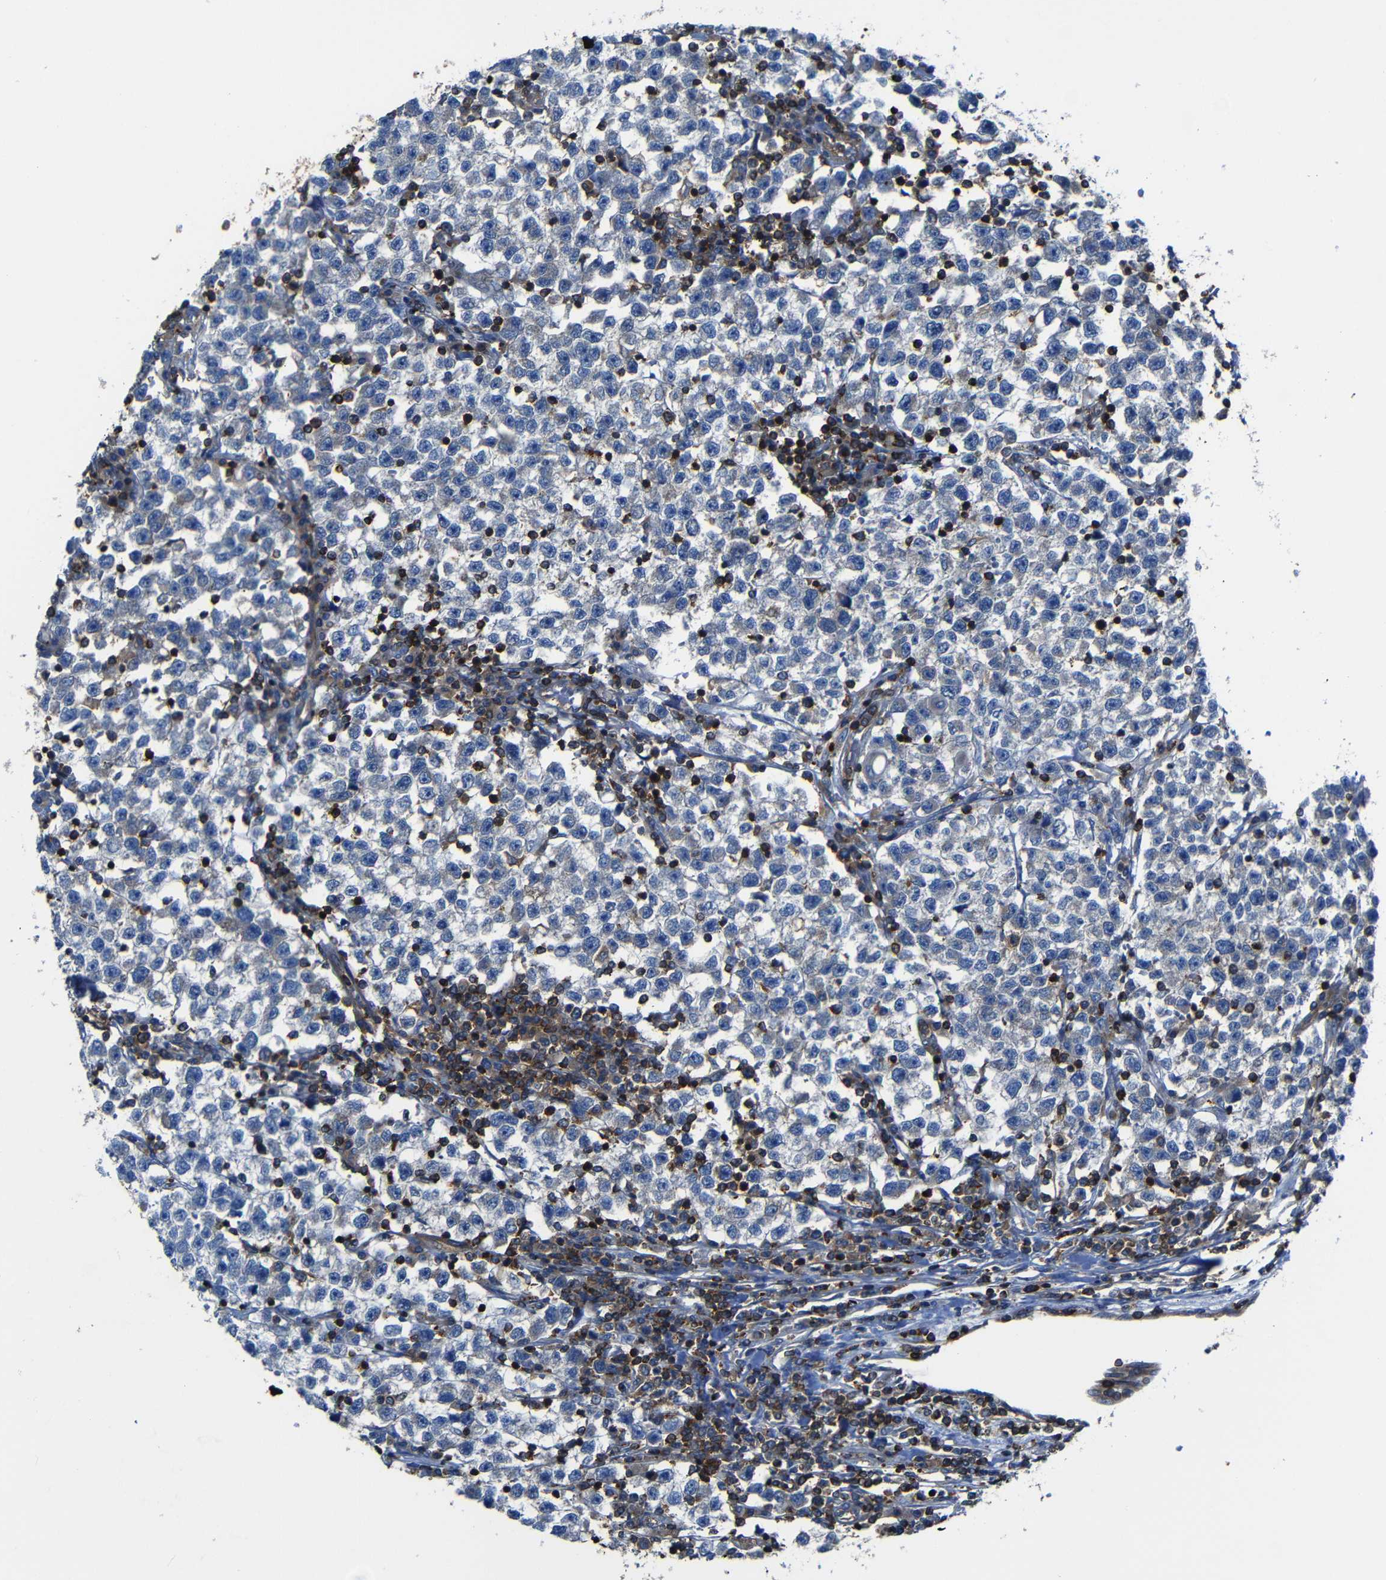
{"staining": {"intensity": "negative", "quantity": "none", "location": "none"}, "tissue": "testis cancer", "cell_type": "Tumor cells", "image_type": "cancer", "snomed": [{"axis": "morphology", "description": "Seminoma, NOS"}, {"axis": "topography", "description": "Testis"}], "caption": "Image shows no significant protein staining in tumor cells of testis seminoma.", "gene": "ARHGEF1", "patient": {"sex": "male", "age": 22}}